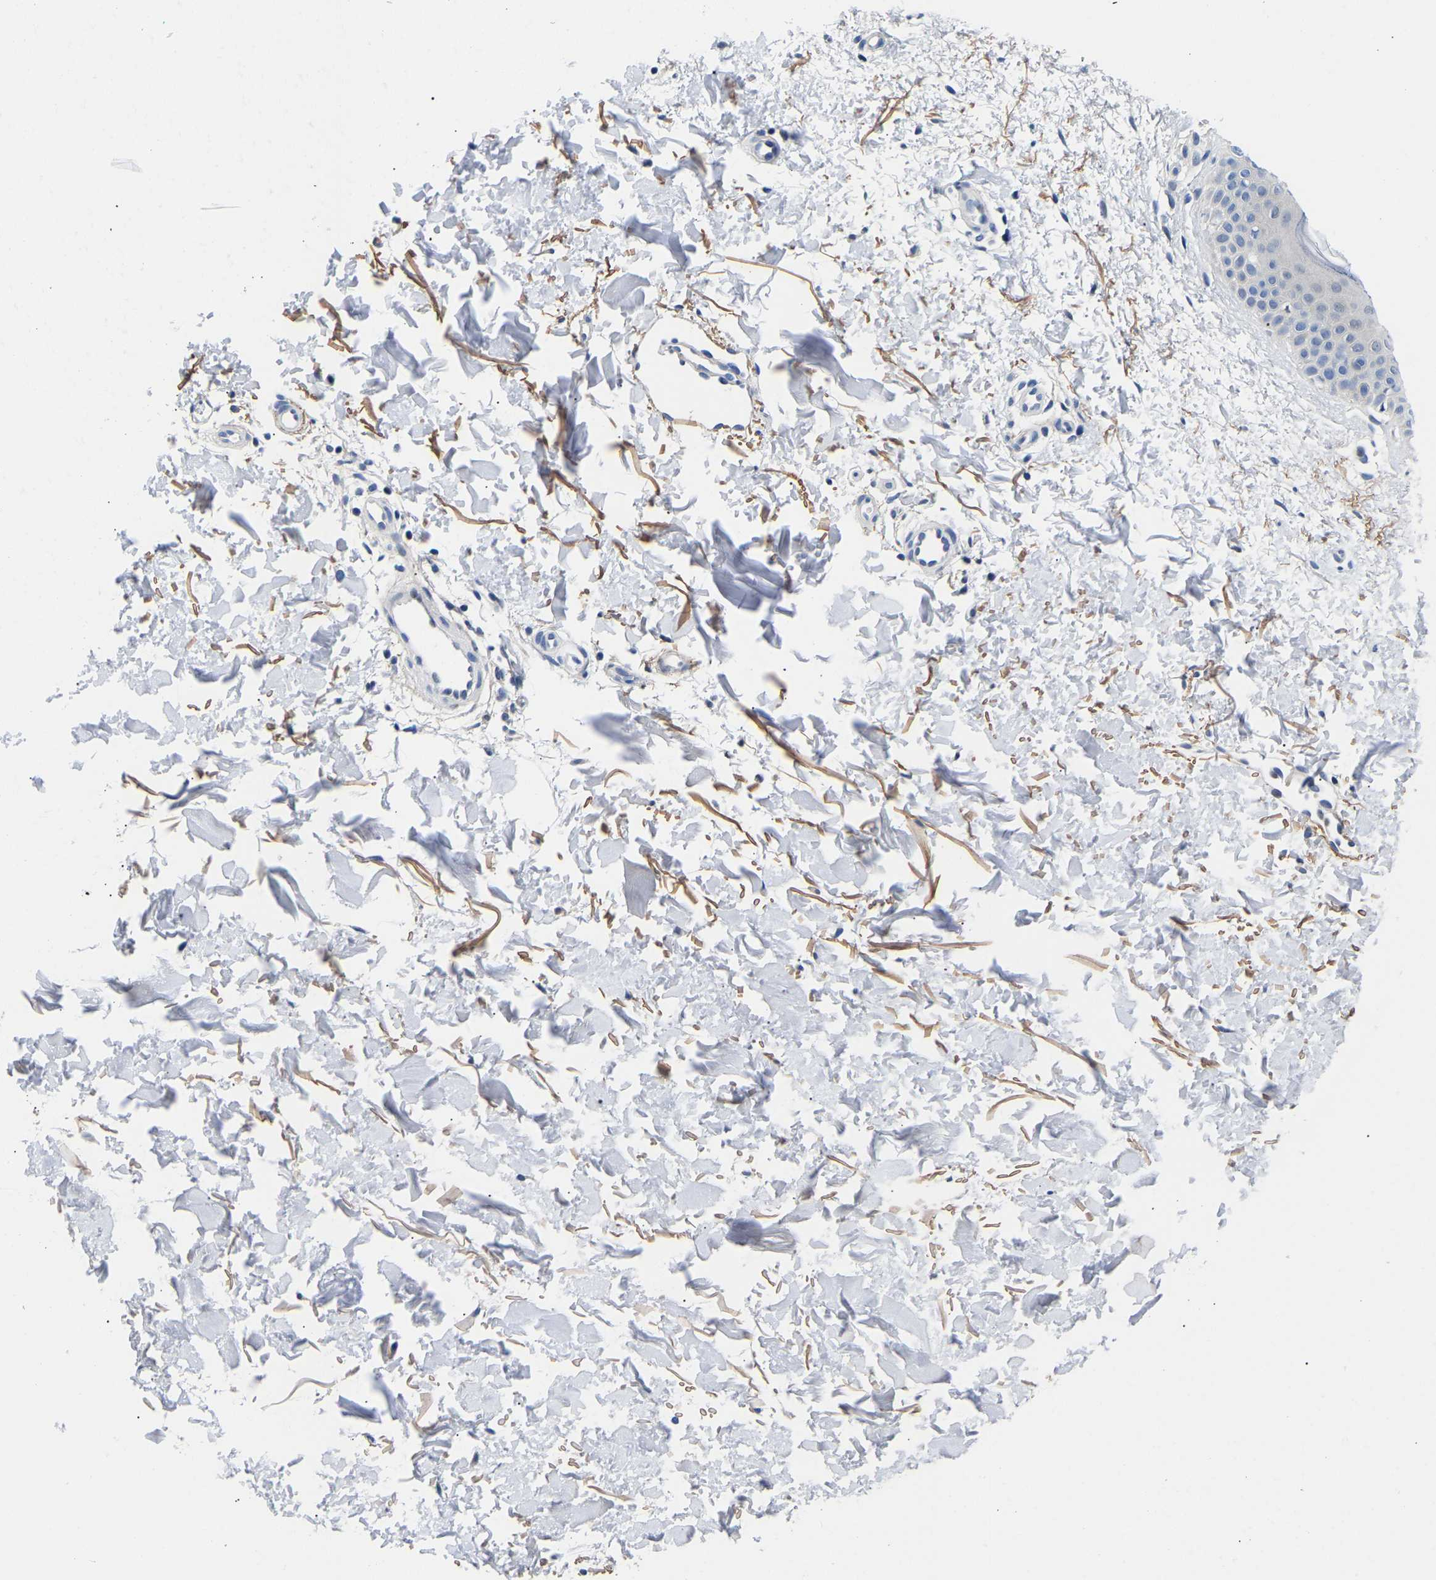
{"staining": {"intensity": "moderate", "quantity": "25%-75%", "location": "cytoplasmic/membranous"}, "tissue": "skin", "cell_type": "Fibroblasts", "image_type": "normal", "snomed": [{"axis": "morphology", "description": "Normal tissue, NOS"}, {"axis": "morphology", "description": "Malignant melanoma, NOS"}, {"axis": "topography", "description": "Skin"}], "caption": "Immunohistochemical staining of normal human skin shows 25%-75% levels of moderate cytoplasmic/membranous protein positivity in about 25%-75% of fibroblasts.", "gene": "PTRHD1", "patient": {"sex": "male", "age": 83}}